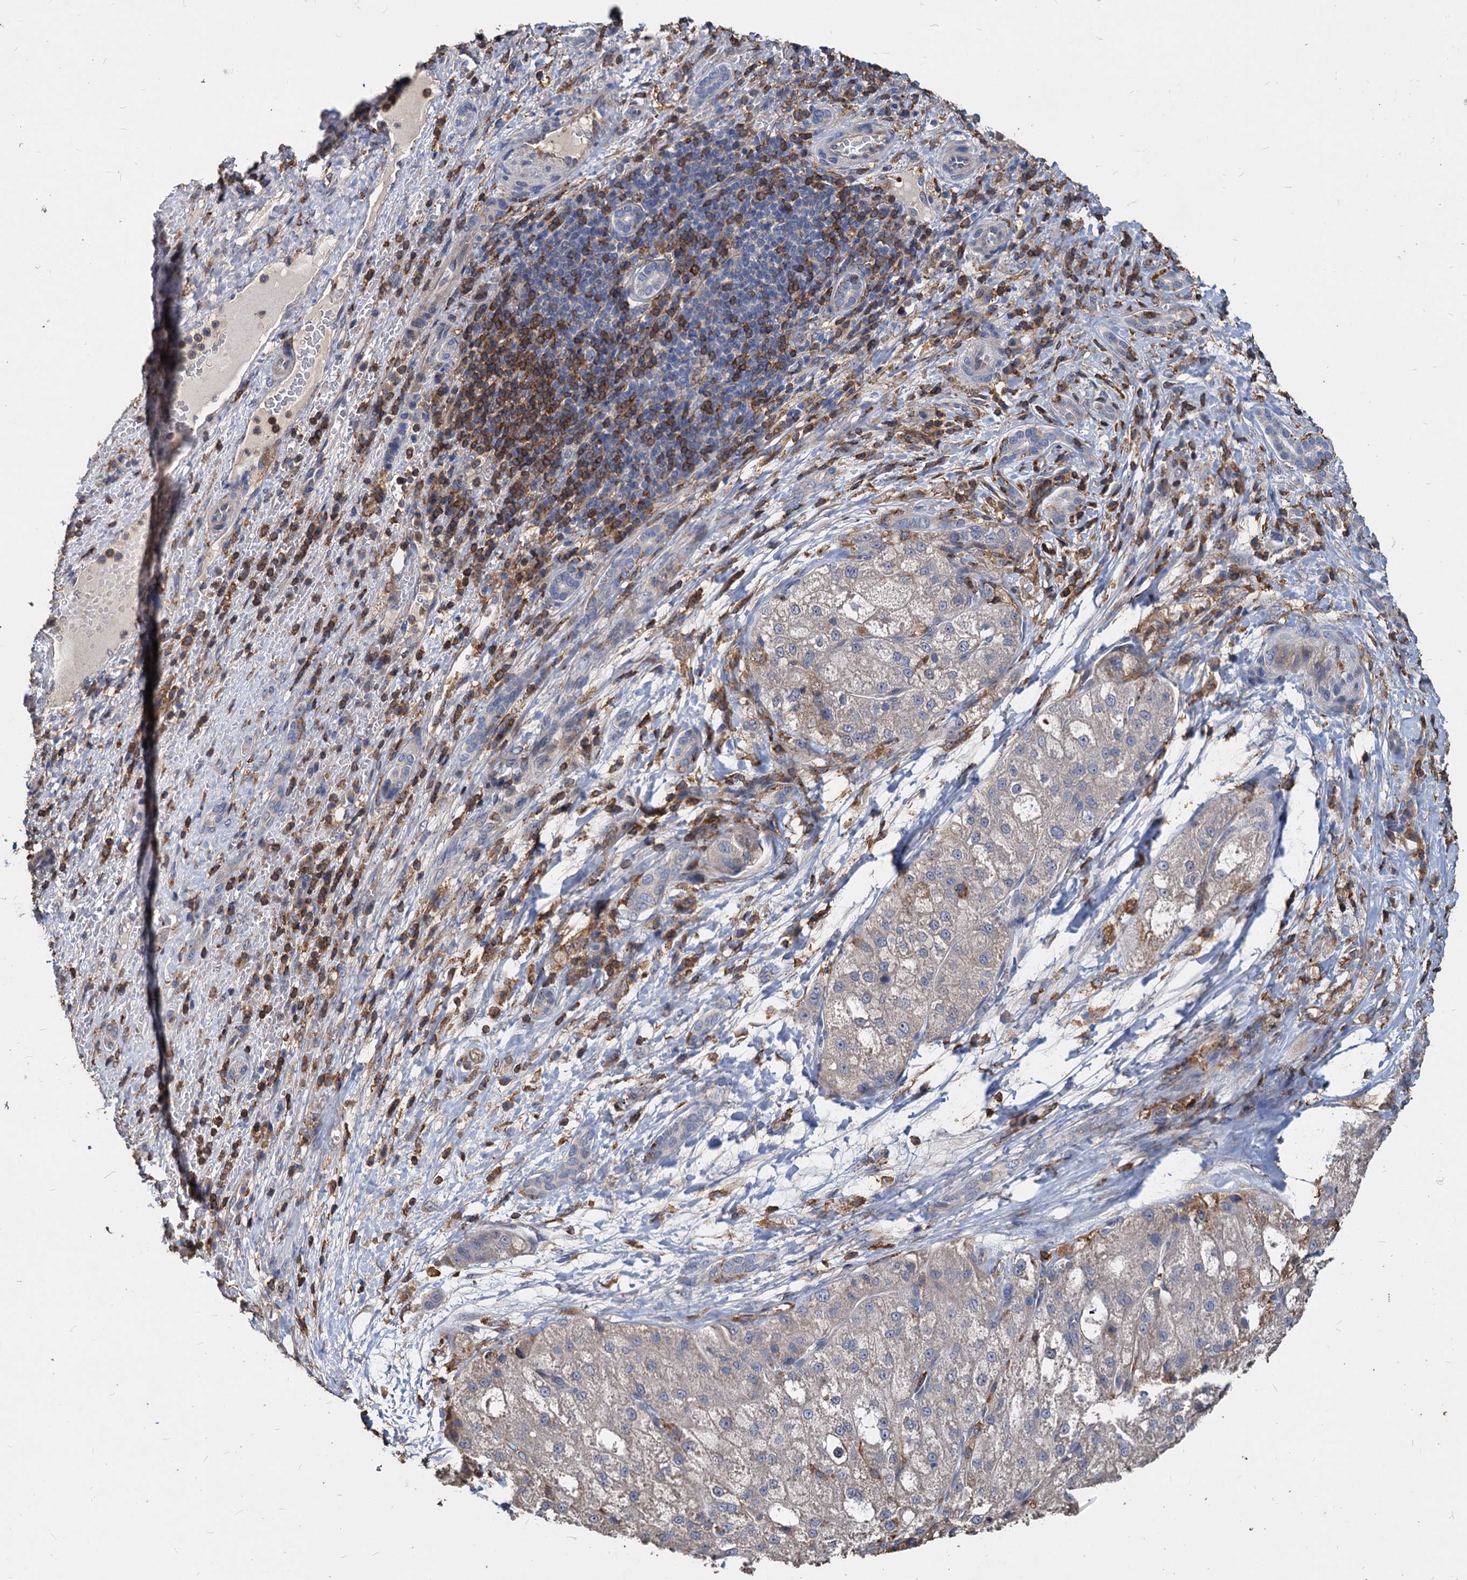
{"staining": {"intensity": "negative", "quantity": "none", "location": "none"}, "tissue": "liver cancer", "cell_type": "Tumor cells", "image_type": "cancer", "snomed": [{"axis": "morphology", "description": "Normal tissue, NOS"}, {"axis": "morphology", "description": "Carcinoma, Hepatocellular, NOS"}, {"axis": "topography", "description": "Liver"}], "caption": "Immunohistochemical staining of liver hepatocellular carcinoma reveals no significant expression in tumor cells.", "gene": "LCP2", "patient": {"sex": "male", "age": 57}}